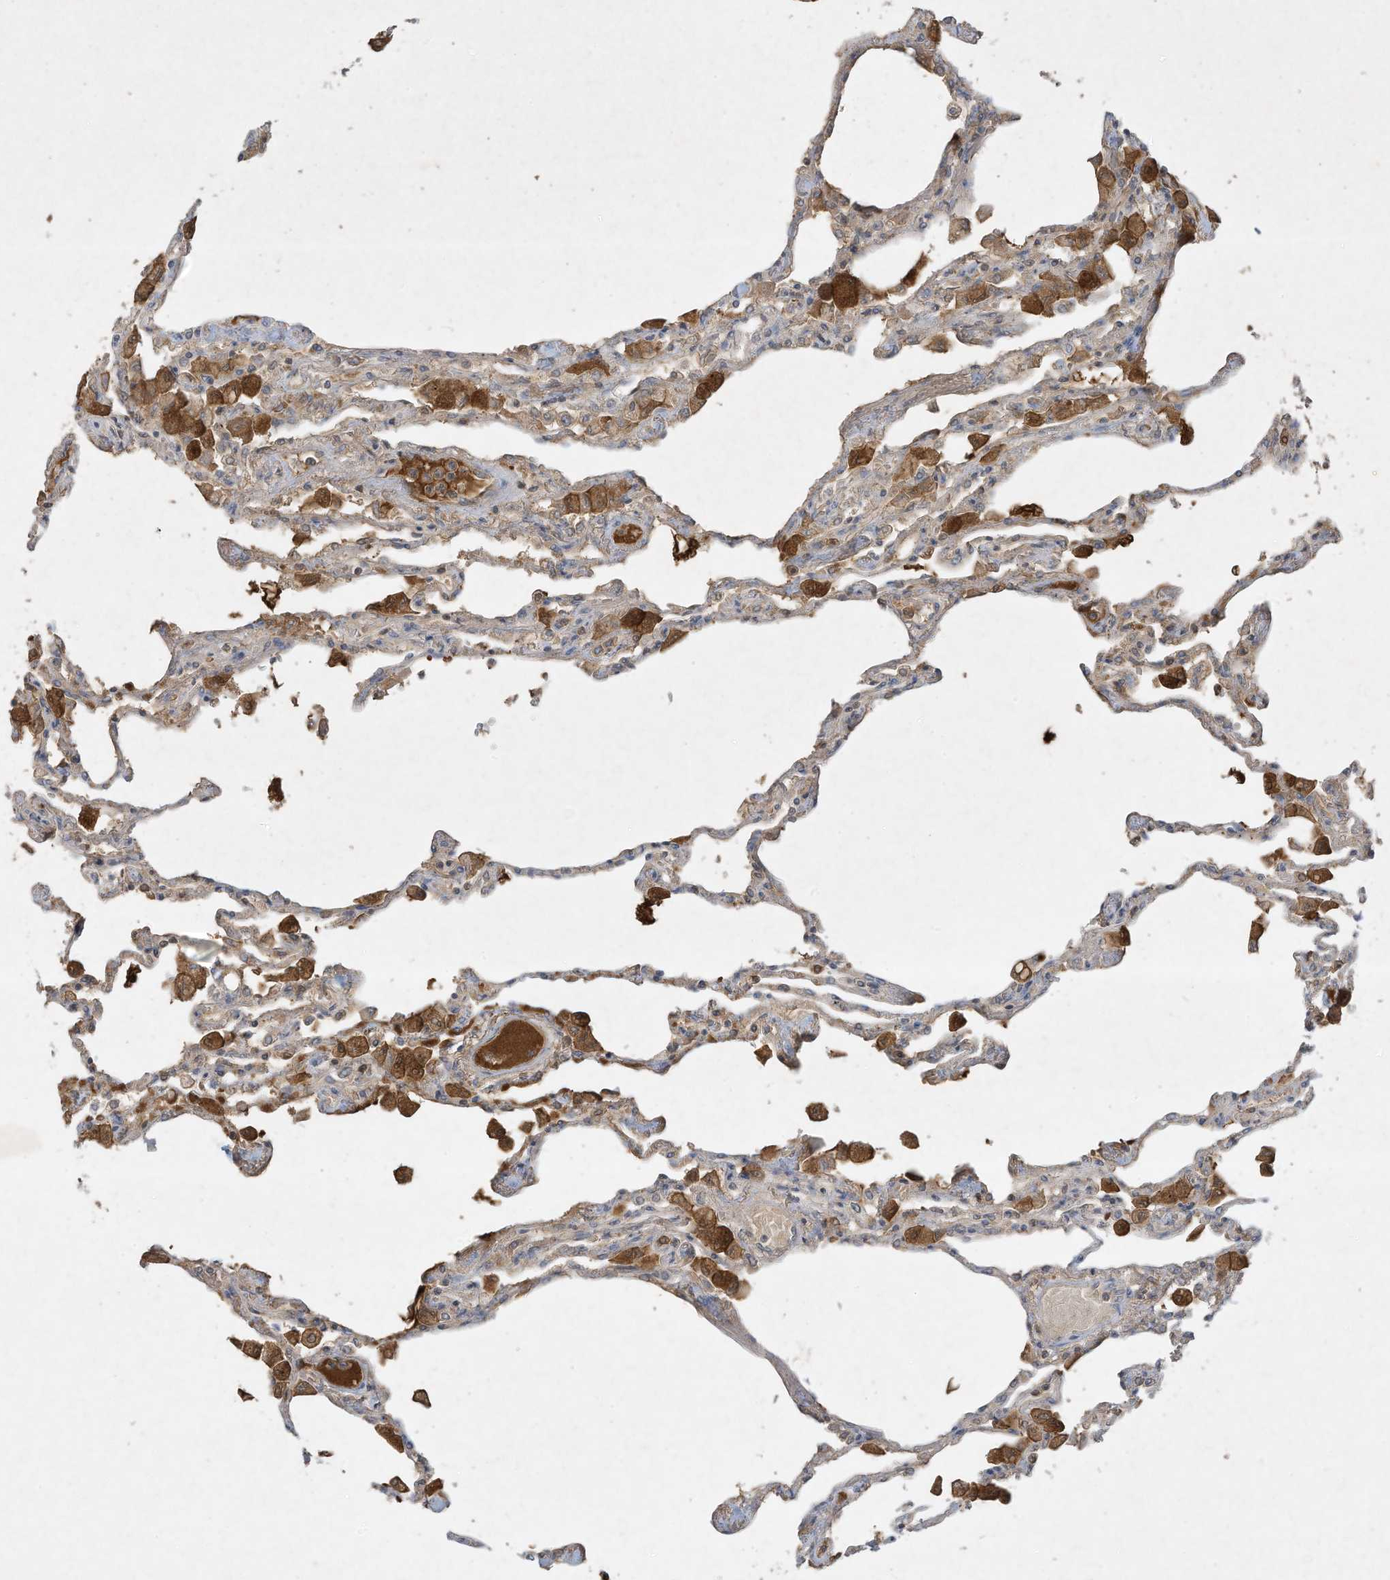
{"staining": {"intensity": "weak", "quantity": "25%-75%", "location": "cytoplasmic/membranous"}, "tissue": "lung", "cell_type": "Alveolar cells", "image_type": "normal", "snomed": [{"axis": "morphology", "description": "Normal tissue, NOS"}, {"axis": "topography", "description": "Bronchus"}, {"axis": "topography", "description": "Lung"}], "caption": "Immunohistochemical staining of unremarkable lung displays 25%-75% levels of weak cytoplasmic/membranous protein expression in approximately 25%-75% of alveolar cells.", "gene": "FETUB", "patient": {"sex": "female", "age": 49}}